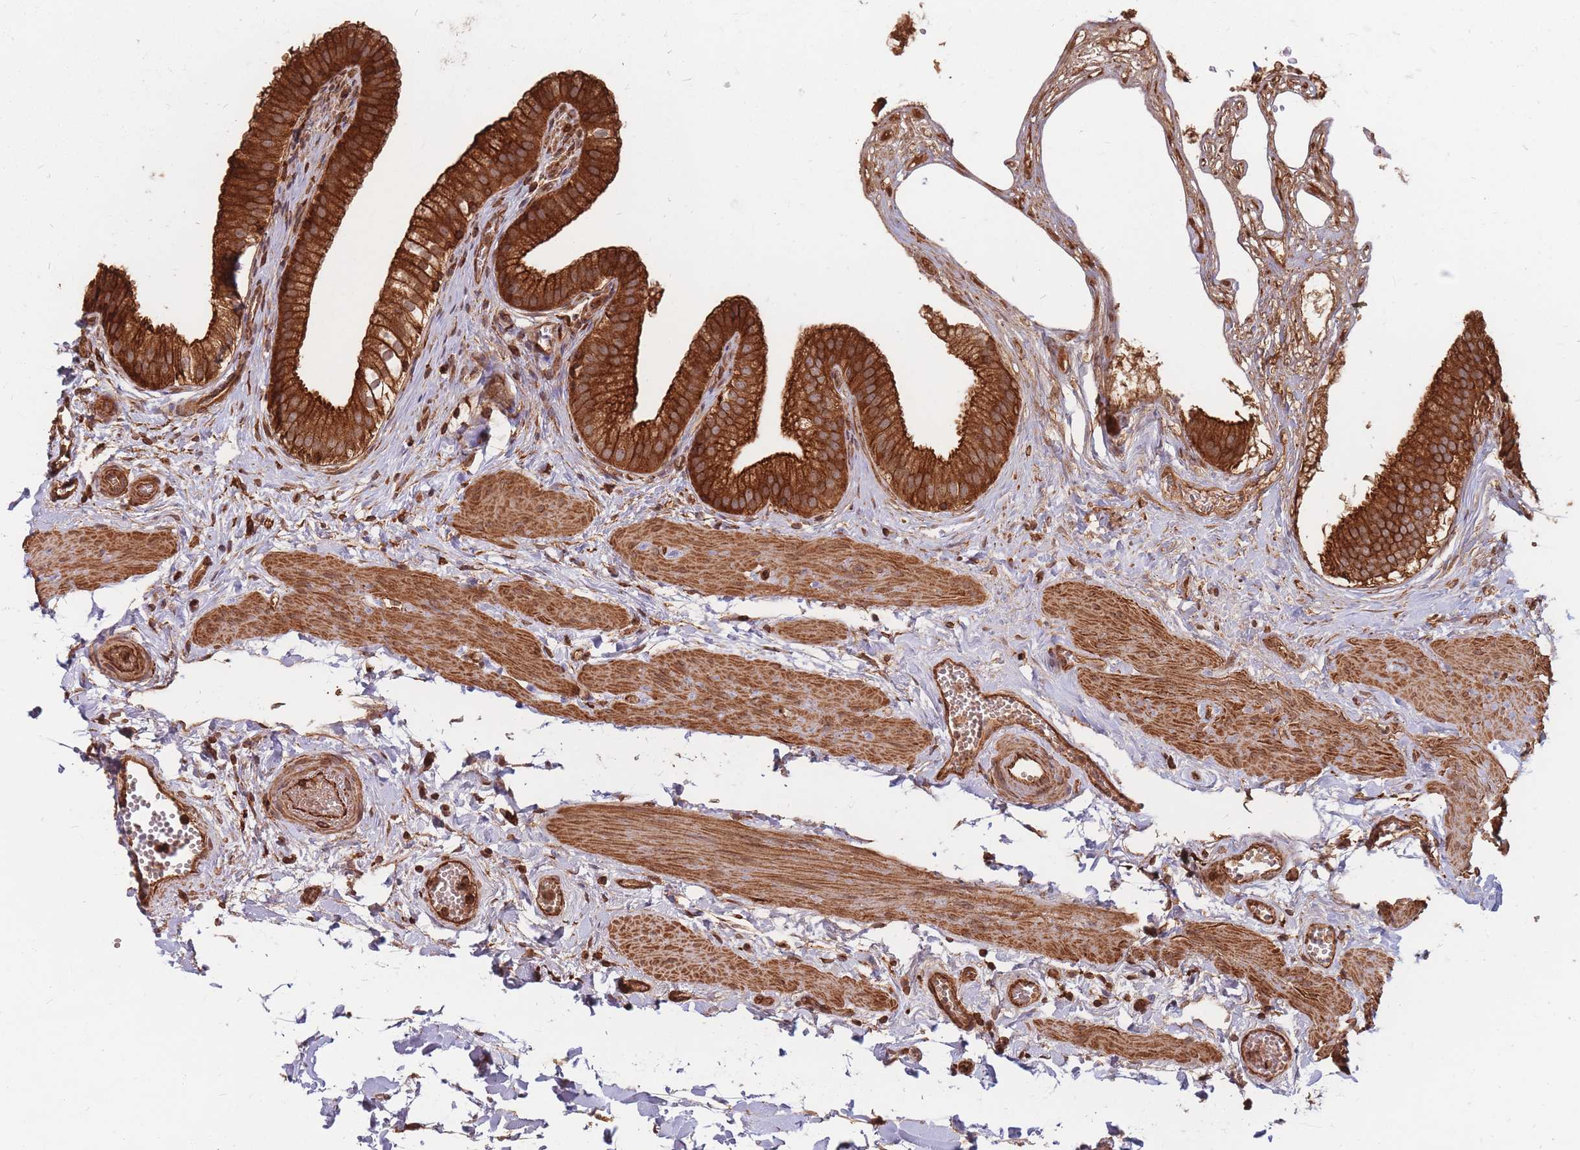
{"staining": {"intensity": "strong", "quantity": ">75%", "location": "cytoplasmic/membranous"}, "tissue": "gallbladder", "cell_type": "Glandular cells", "image_type": "normal", "snomed": [{"axis": "morphology", "description": "Normal tissue, NOS"}, {"axis": "topography", "description": "Gallbladder"}], "caption": "Human gallbladder stained for a protein (brown) shows strong cytoplasmic/membranous positive positivity in about >75% of glandular cells.", "gene": "RASSF2", "patient": {"sex": "female", "age": 54}}